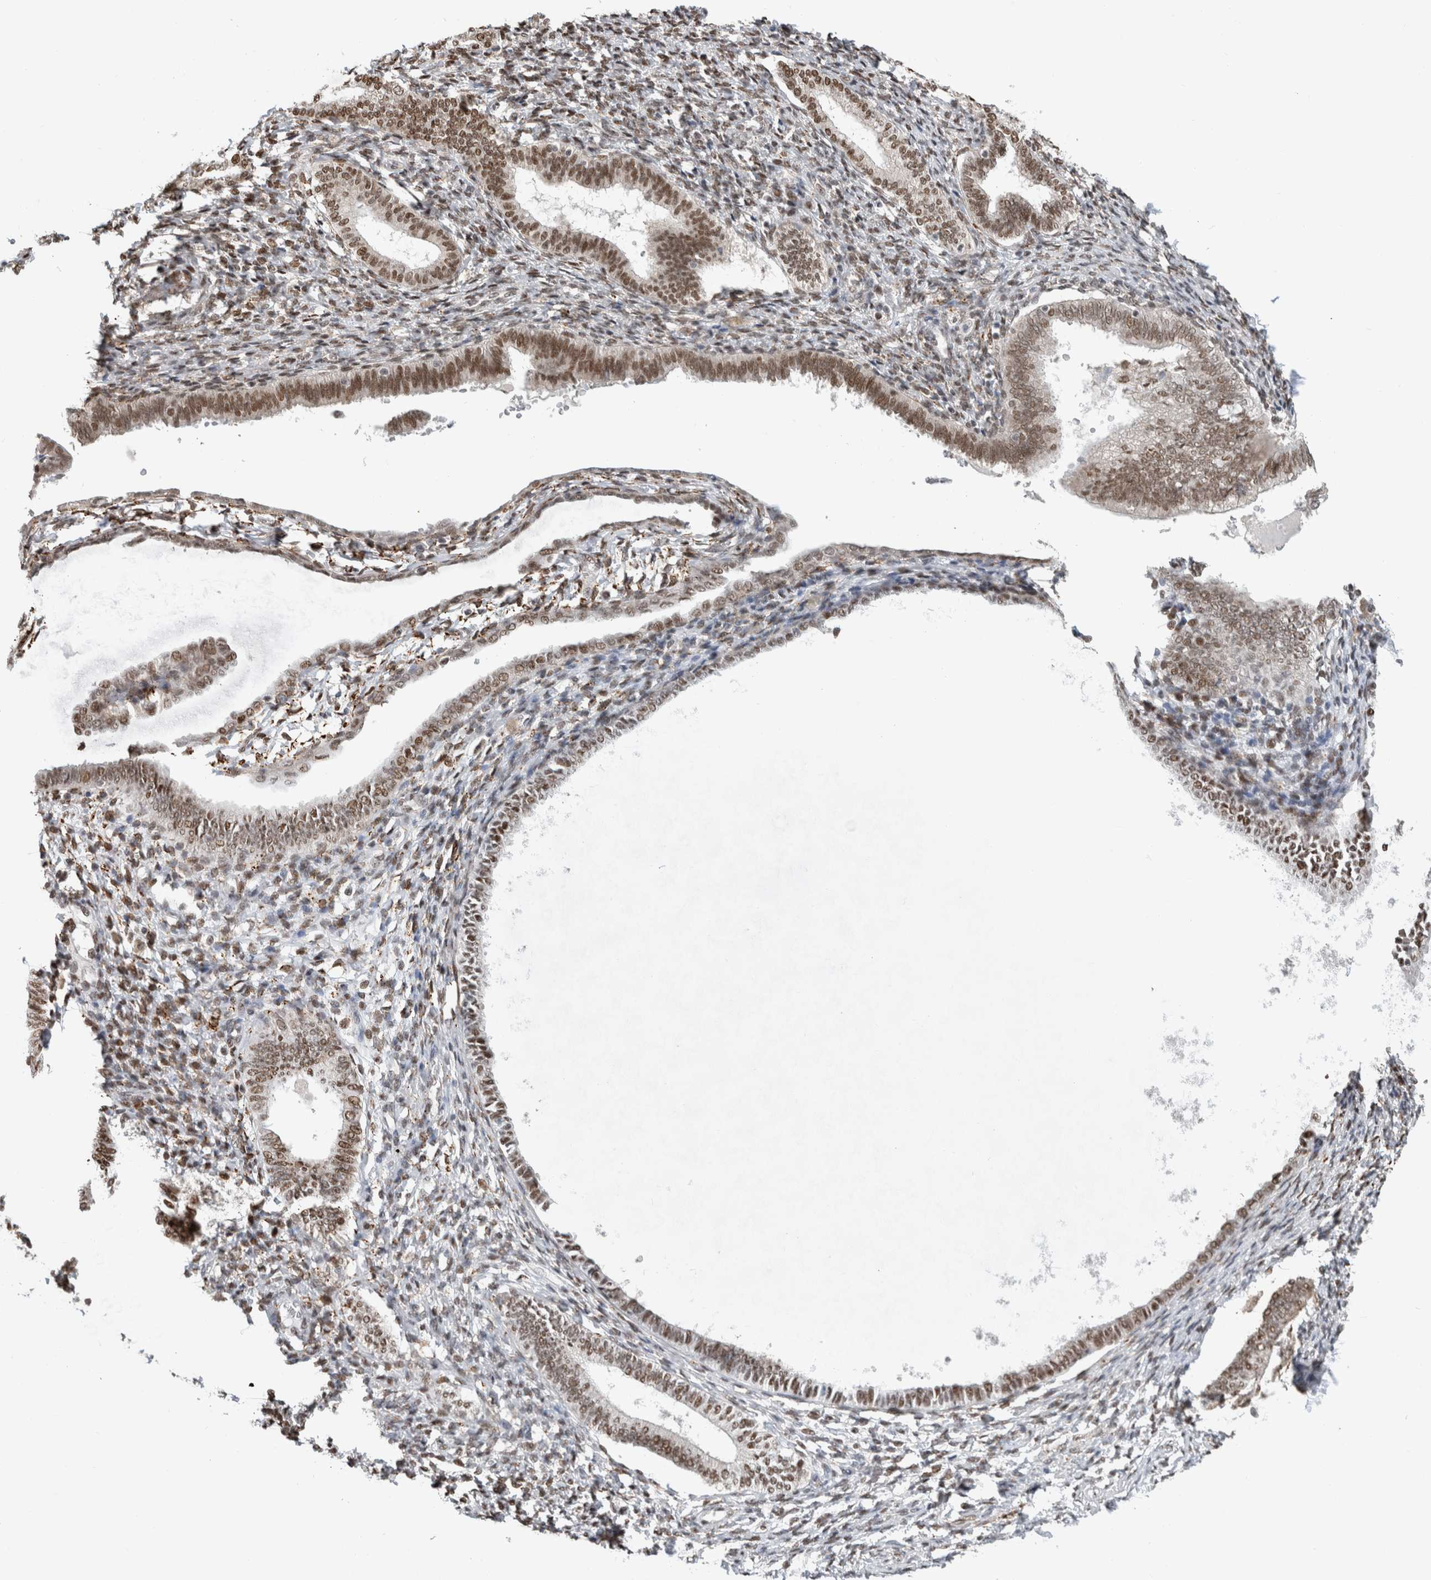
{"staining": {"intensity": "weak", "quantity": "25%-75%", "location": "nuclear"}, "tissue": "endometrium", "cell_type": "Cells in endometrial stroma", "image_type": "normal", "snomed": [{"axis": "morphology", "description": "Normal tissue, NOS"}, {"axis": "topography", "description": "Endometrium"}], "caption": "Immunohistochemistry of benign human endometrium reveals low levels of weak nuclear positivity in approximately 25%-75% of cells in endometrial stroma.", "gene": "HNRNPR", "patient": {"sex": "female", "age": 77}}